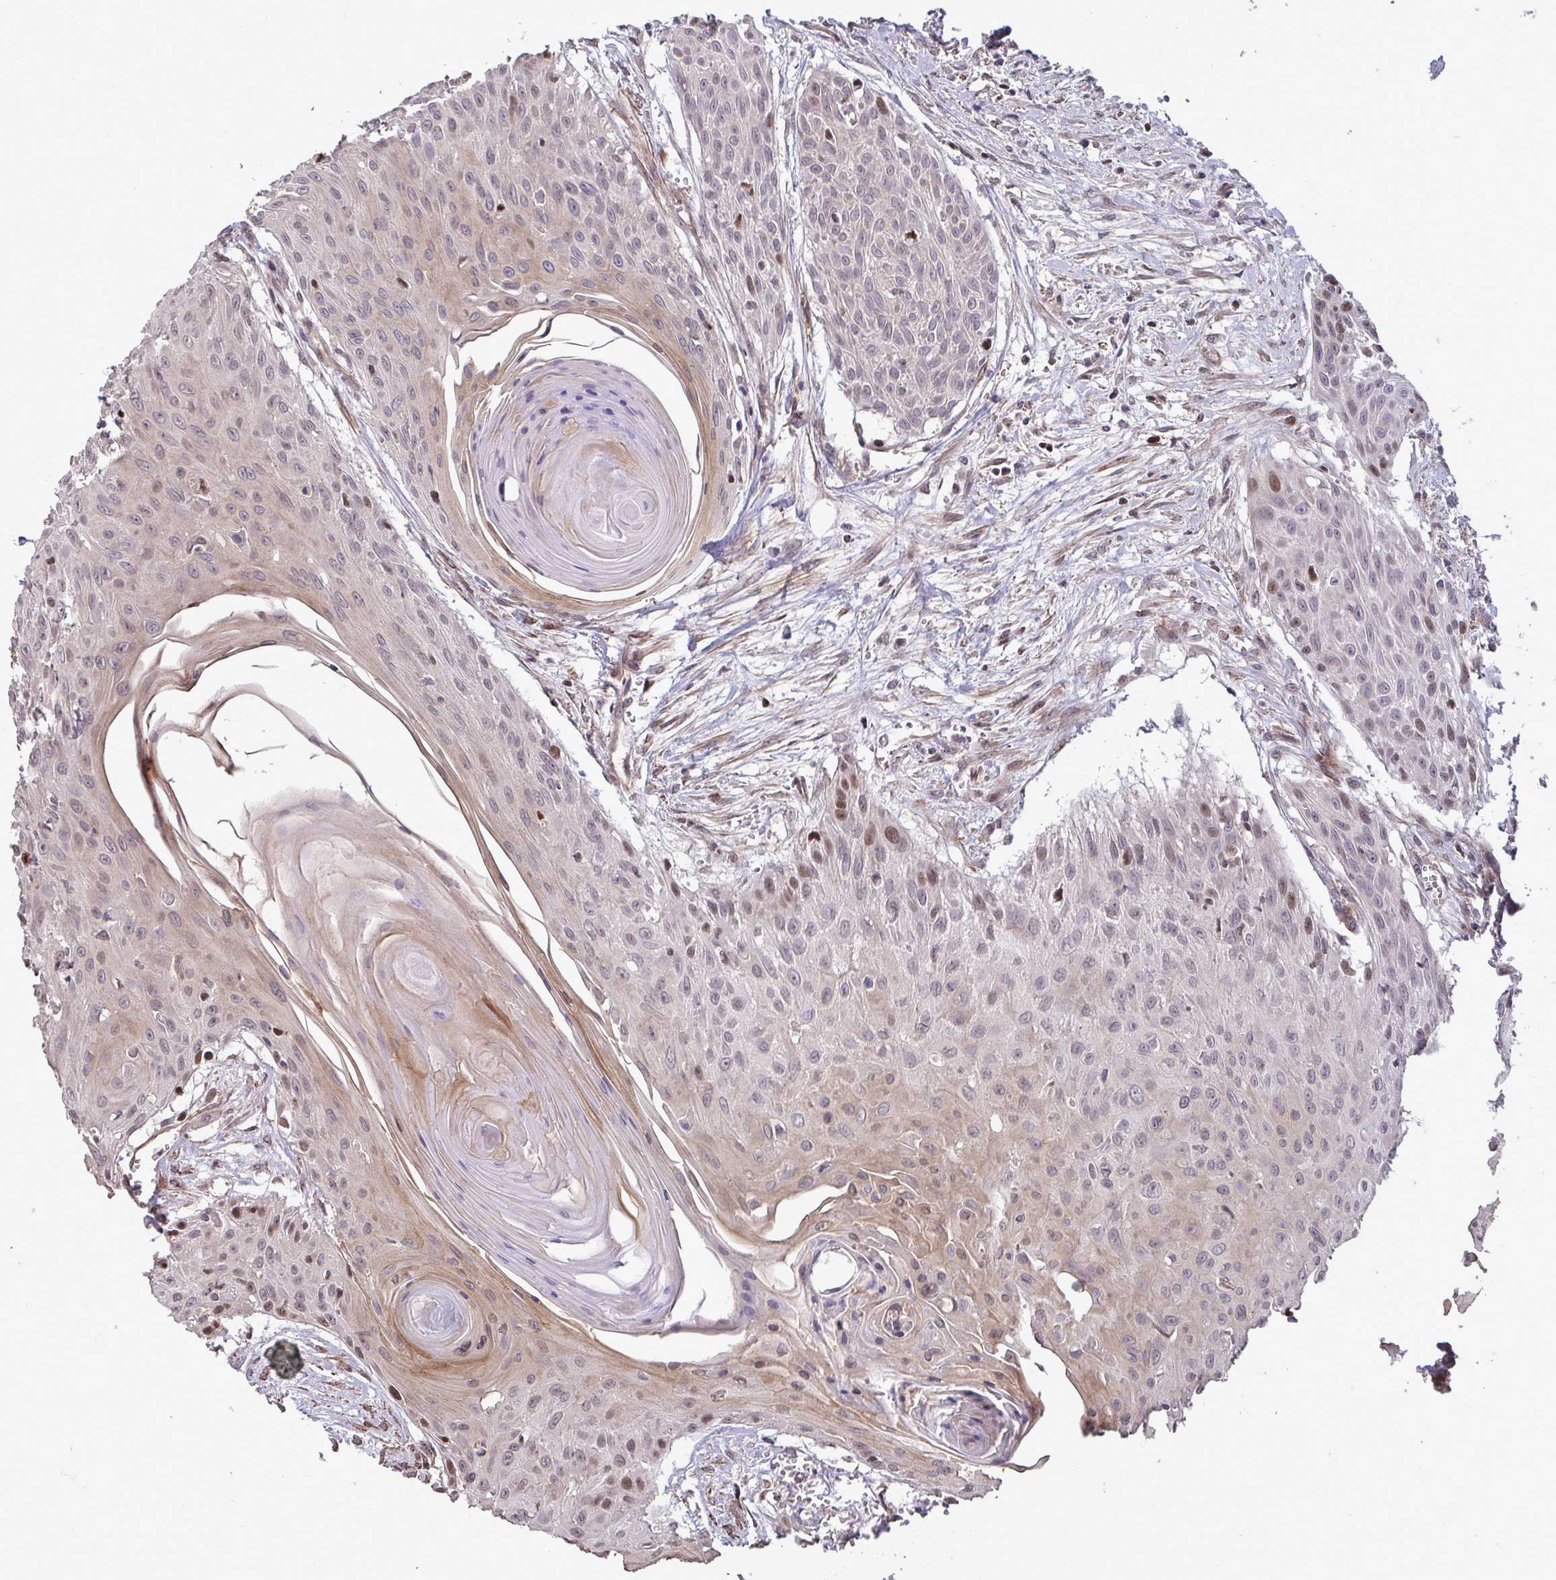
{"staining": {"intensity": "moderate", "quantity": "<25%", "location": "nuclear"}, "tissue": "head and neck cancer", "cell_type": "Tumor cells", "image_type": "cancer", "snomed": [{"axis": "morphology", "description": "Squamous cell carcinoma, NOS"}, {"axis": "topography", "description": "Lymph node"}, {"axis": "topography", "description": "Salivary gland"}, {"axis": "topography", "description": "Head-Neck"}], "caption": "Moderate nuclear expression is present in approximately <25% of tumor cells in head and neck squamous cell carcinoma.", "gene": "IPO5", "patient": {"sex": "female", "age": 74}}